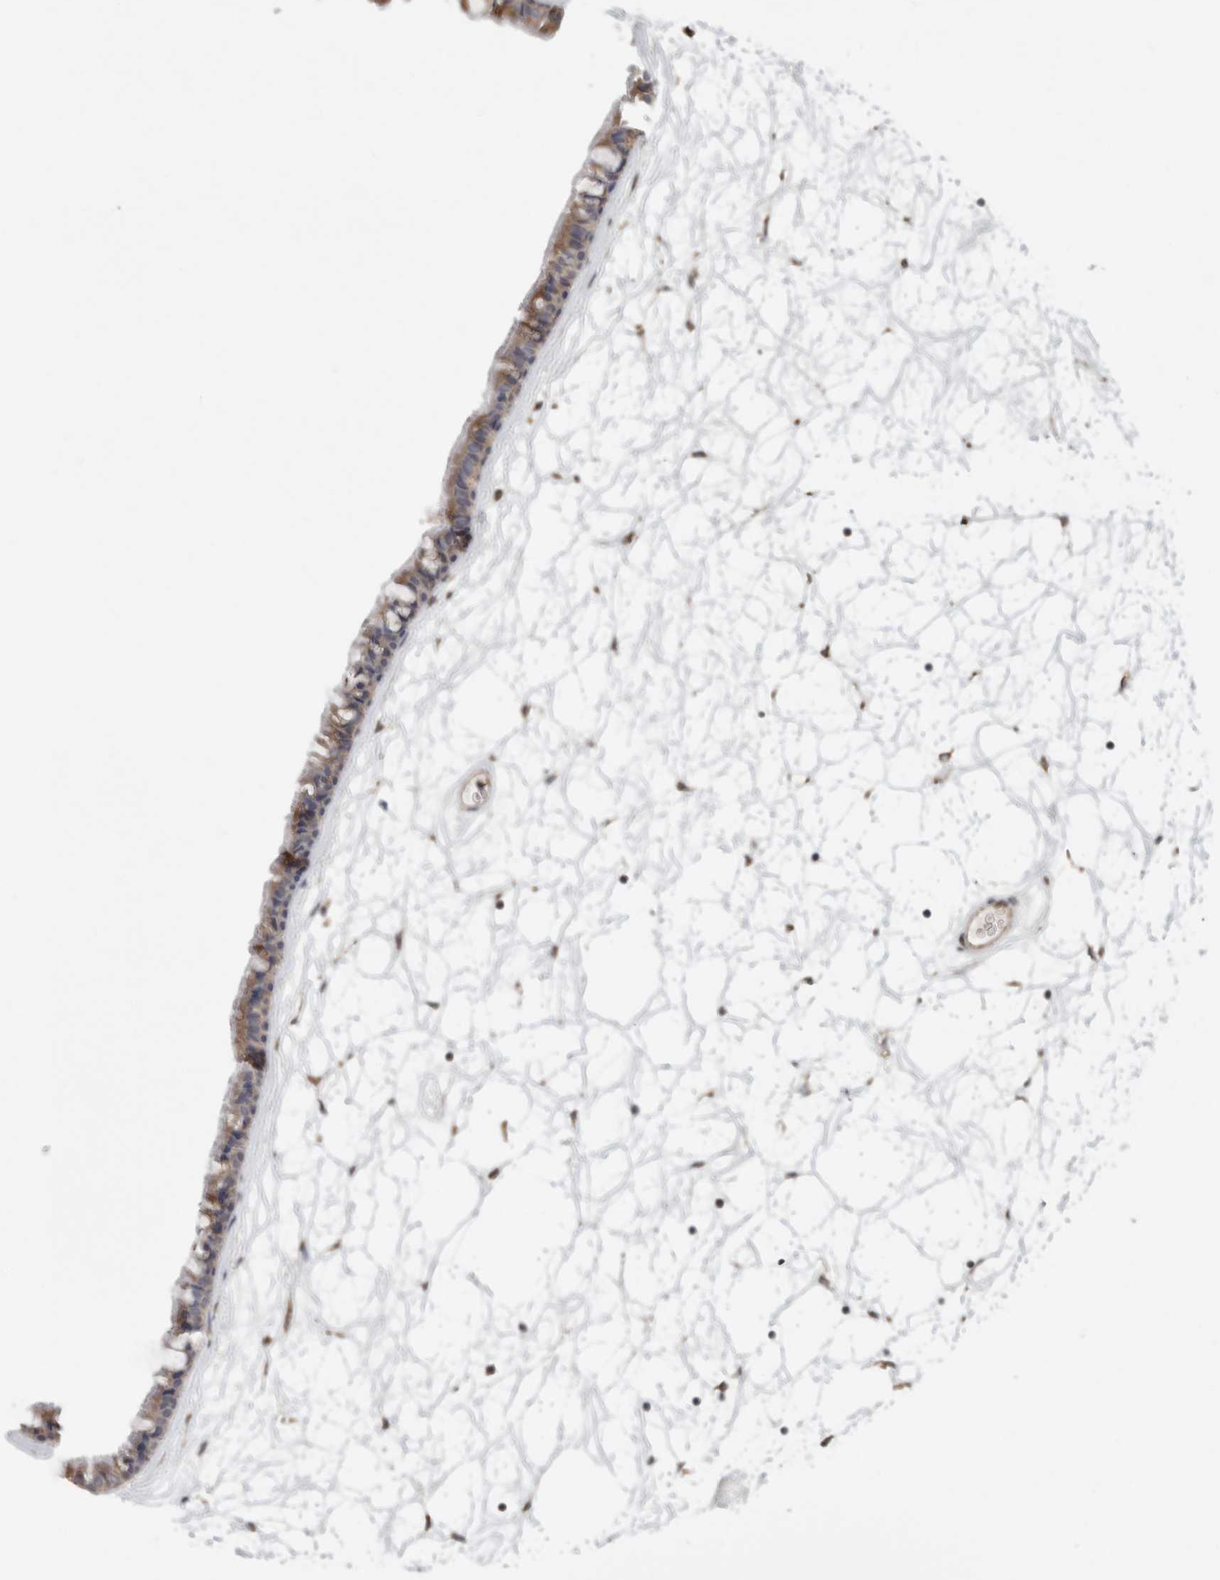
{"staining": {"intensity": "moderate", "quantity": ">75%", "location": "cytoplasmic/membranous"}, "tissue": "nasopharynx", "cell_type": "Respiratory epithelial cells", "image_type": "normal", "snomed": [{"axis": "morphology", "description": "Normal tissue, NOS"}, {"axis": "topography", "description": "Nasopharynx"}], "caption": "This photomicrograph demonstrates immunohistochemistry staining of benign nasopharynx, with medium moderate cytoplasmic/membranous expression in about >75% of respiratory epithelial cells.", "gene": "BCAP29", "patient": {"sex": "male", "age": 64}}